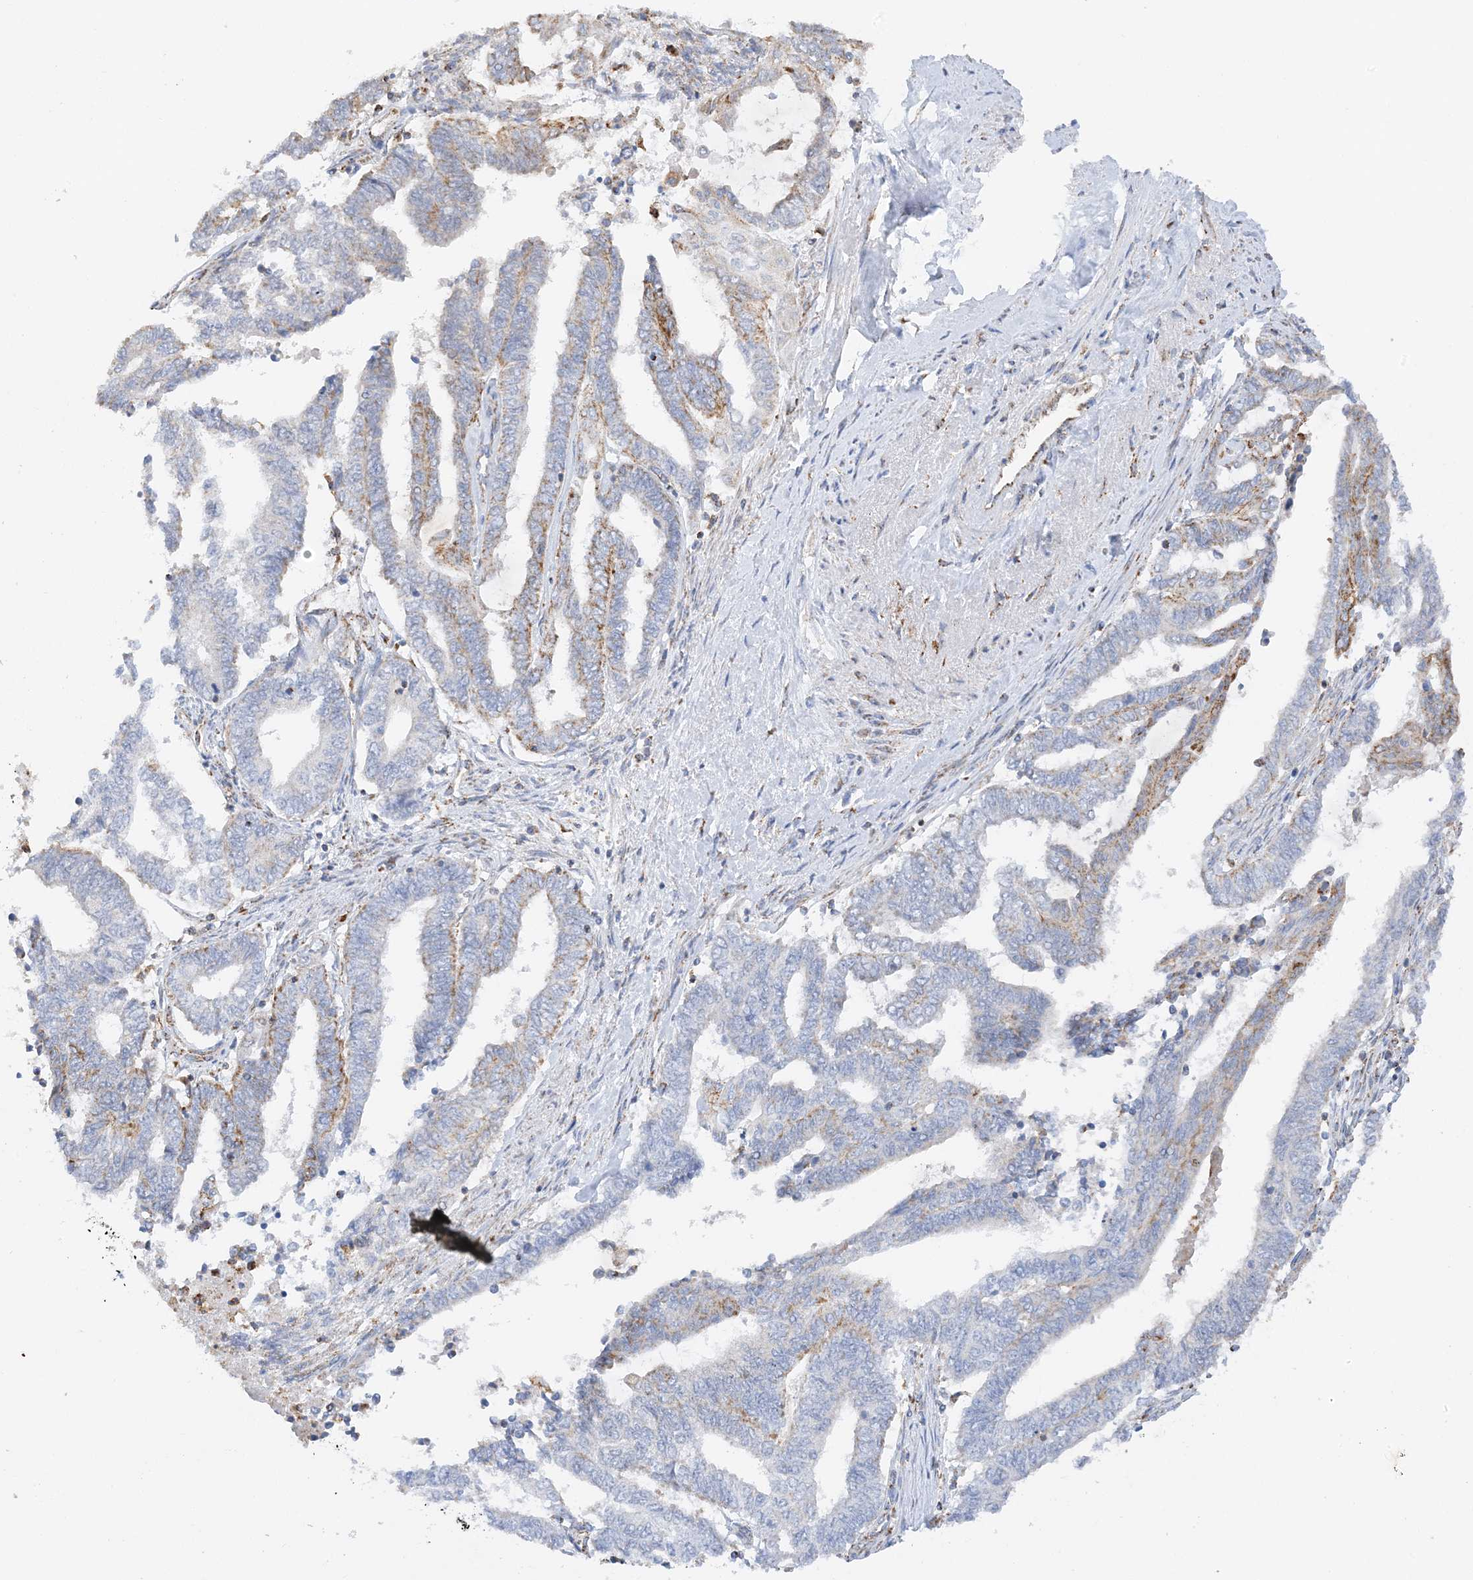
{"staining": {"intensity": "moderate", "quantity": "<25%", "location": "cytoplasmic/membranous"}, "tissue": "endometrial cancer", "cell_type": "Tumor cells", "image_type": "cancer", "snomed": [{"axis": "morphology", "description": "Adenocarcinoma, NOS"}, {"axis": "topography", "description": "Uterus"}, {"axis": "topography", "description": "Endometrium"}], "caption": "Tumor cells reveal low levels of moderate cytoplasmic/membranous expression in approximately <25% of cells in human endometrial cancer (adenocarcinoma).", "gene": "CAPN13", "patient": {"sex": "female", "age": 70}}